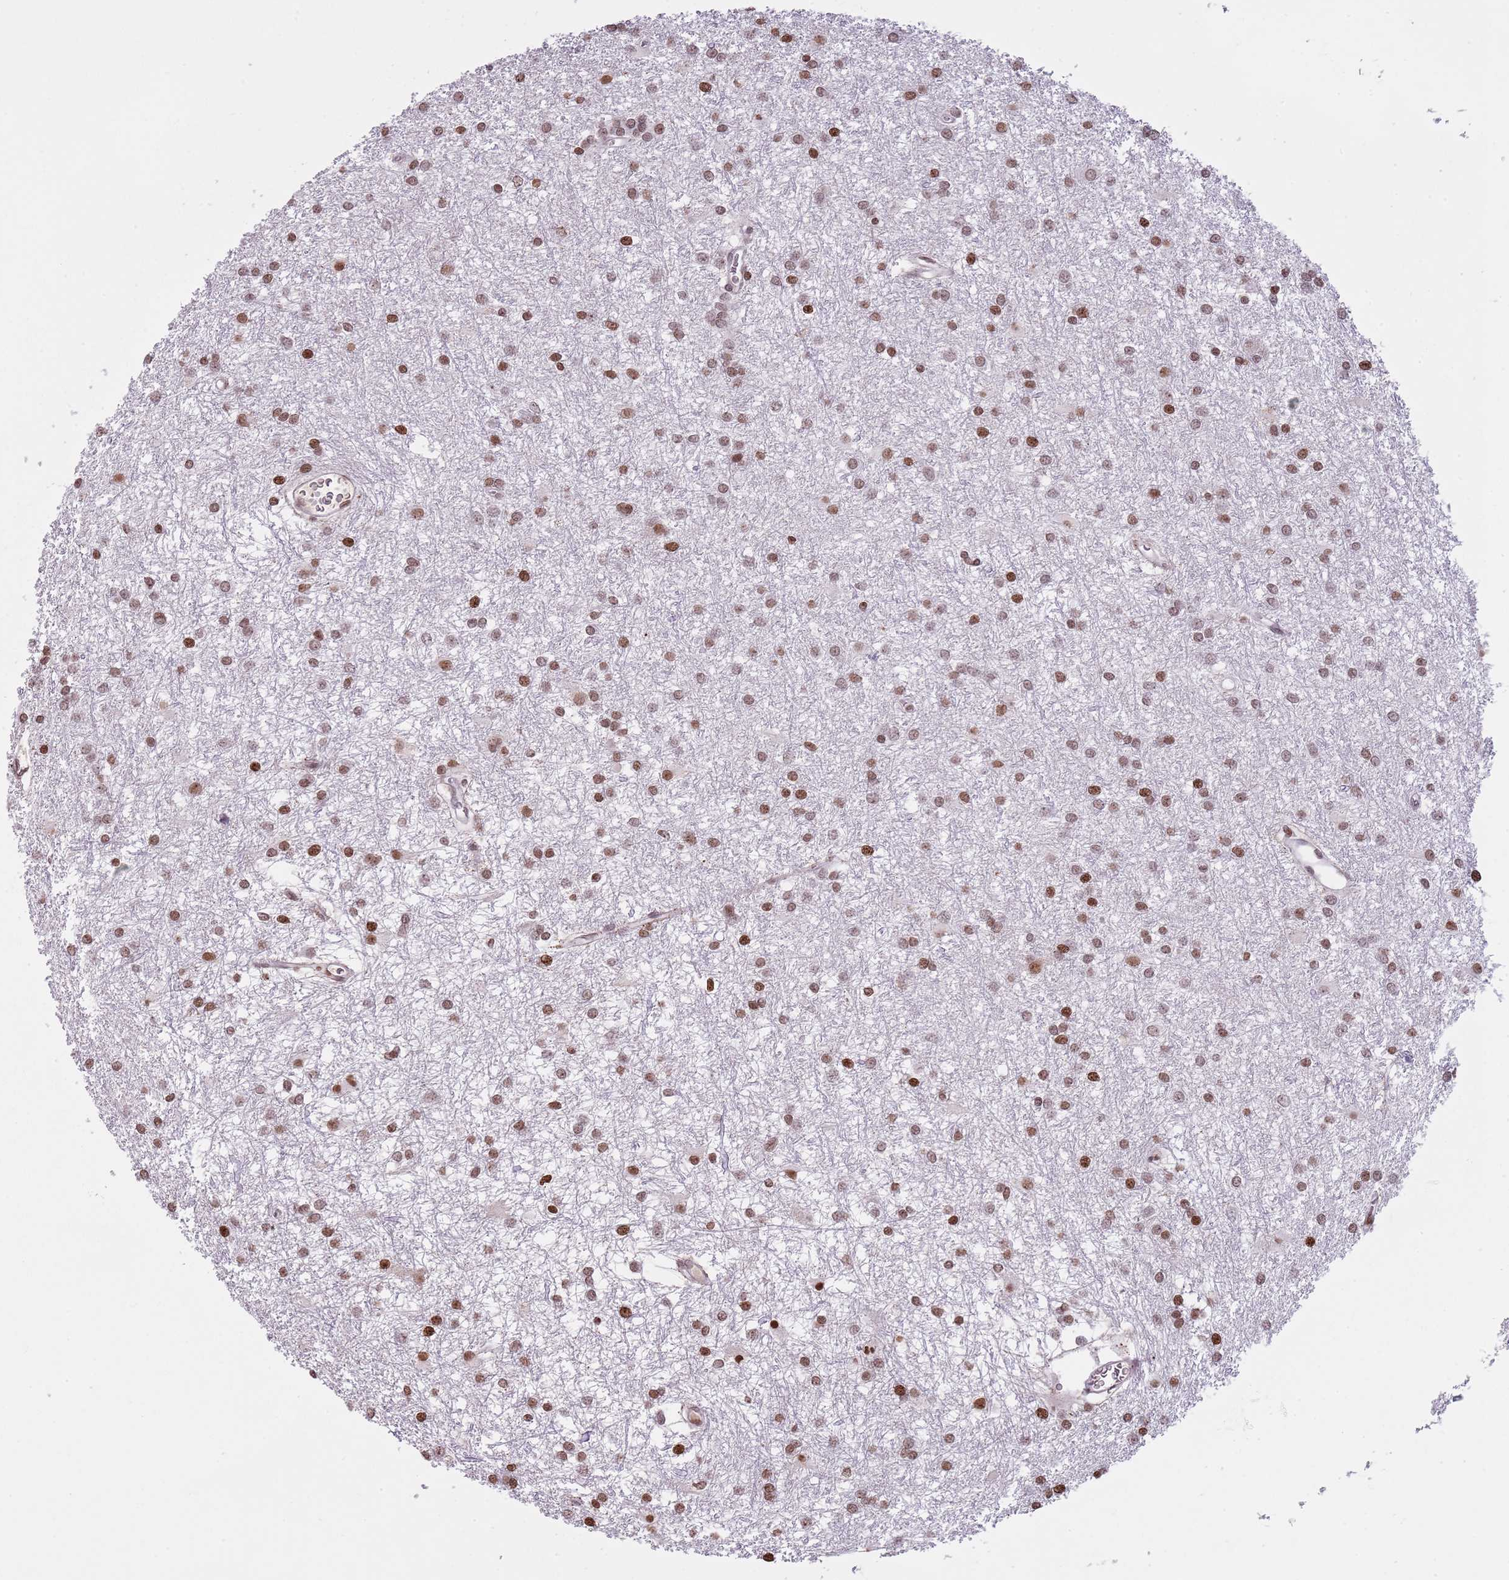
{"staining": {"intensity": "strong", "quantity": ">75%", "location": "nuclear"}, "tissue": "glioma", "cell_type": "Tumor cells", "image_type": "cancer", "snomed": [{"axis": "morphology", "description": "Glioma, malignant, High grade"}, {"axis": "topography", "description": "Brain"}], "caption": "Human malignant high-grade glioma stained for a protein (brown) shows strong nuclear positive staining in approximately >75% of tumor cells.", "gene": "KPNA3", "patient": {"sex": "female", "age": 50}}